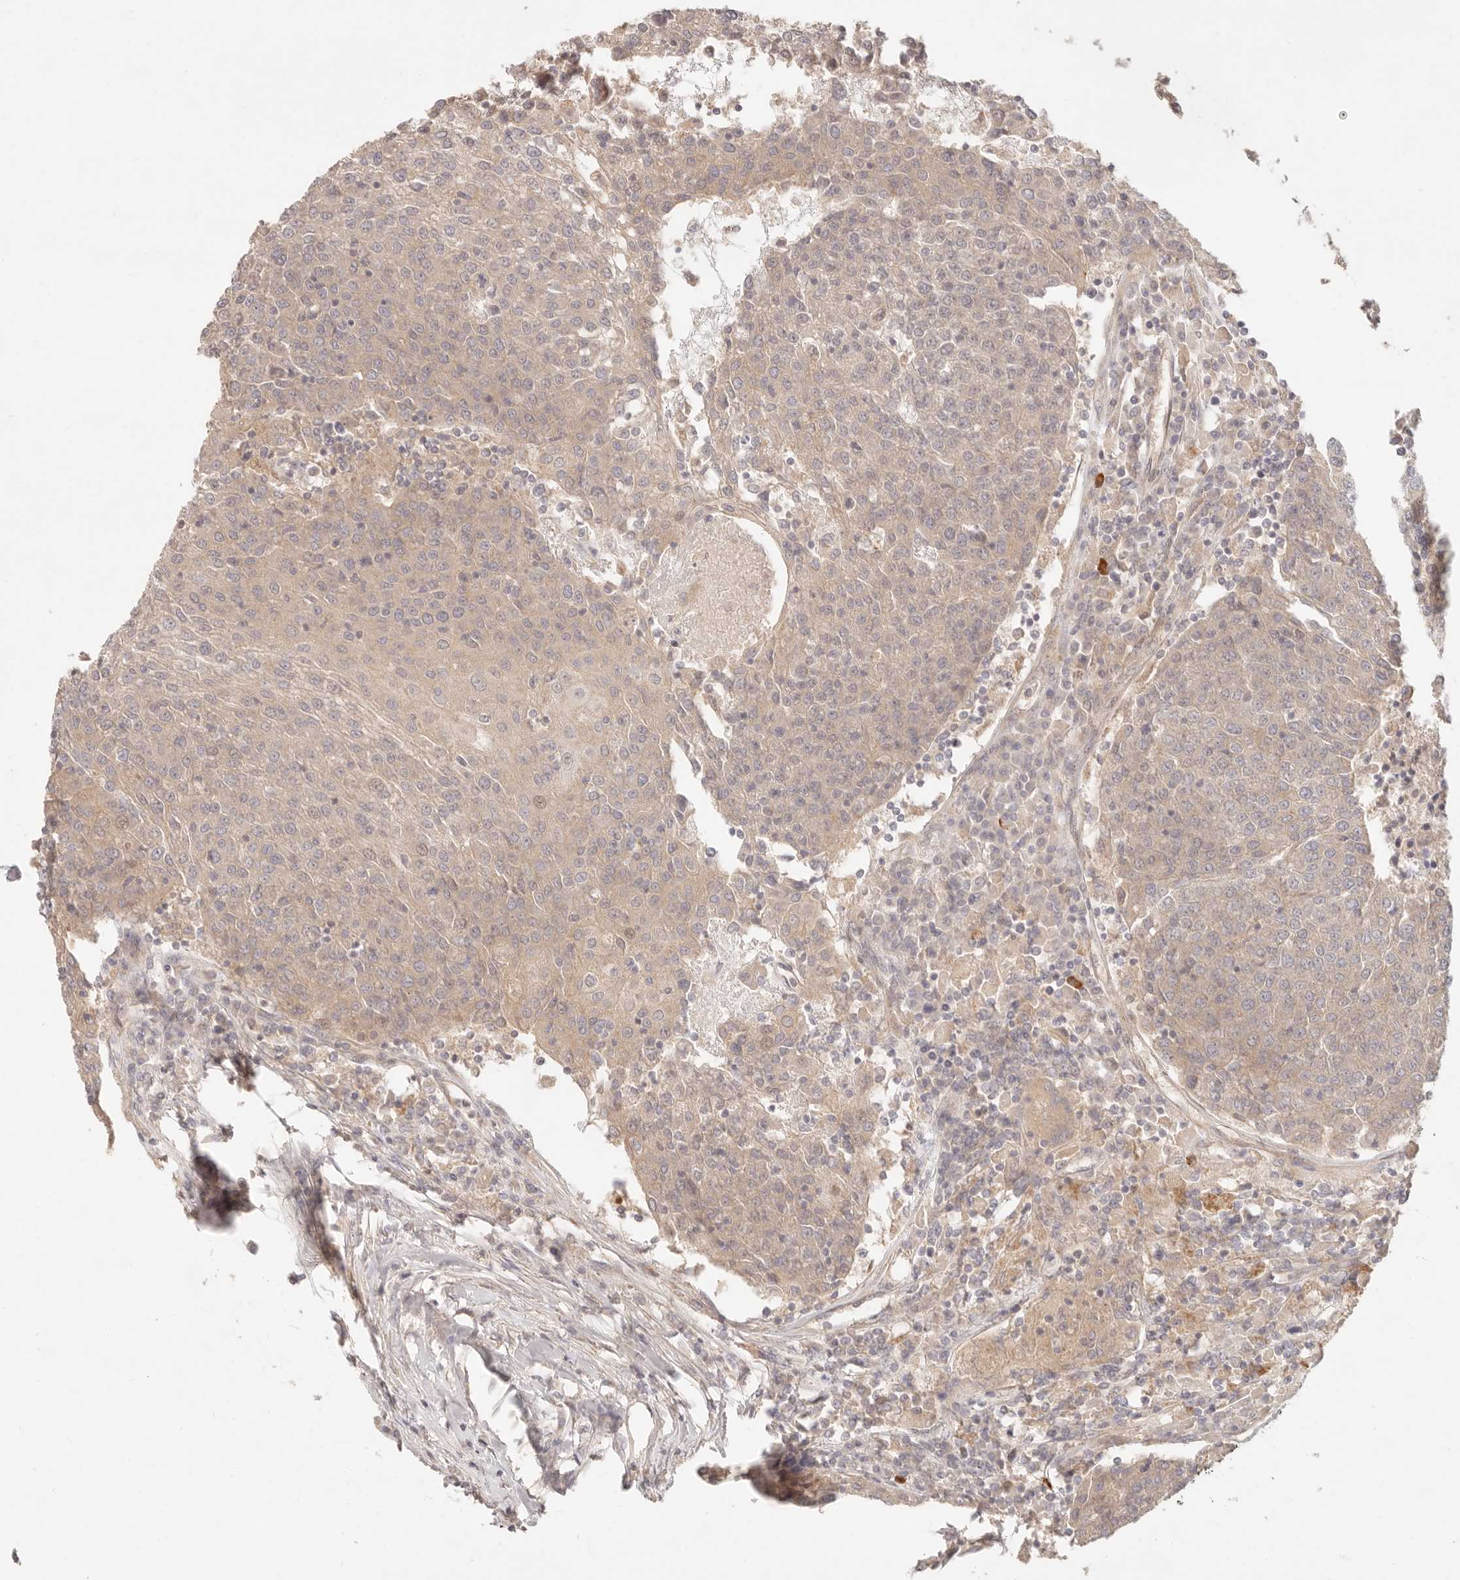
{"staining": {"intensity": "weak", "quantity": "<25%", "location": "cytoplasmic/membranous"}, "tissue": "urothelial cancer", "cell_type": "Tumor cells", "image_type": "cancer", "snomed": [{"axis": "morphology", "description": "Urothelial carcinoma, High grade"}, {"axis": "topography", "description": "Urinary bladder"}], "caption": "An immunohistochemistry (IHC) photomicrograph of urothelial cancer is shown. There is no staining in tumor cells of urothelial cancer.", "gene": "PPP1R3B", "patient": {"sex": "female", "age": 85}}